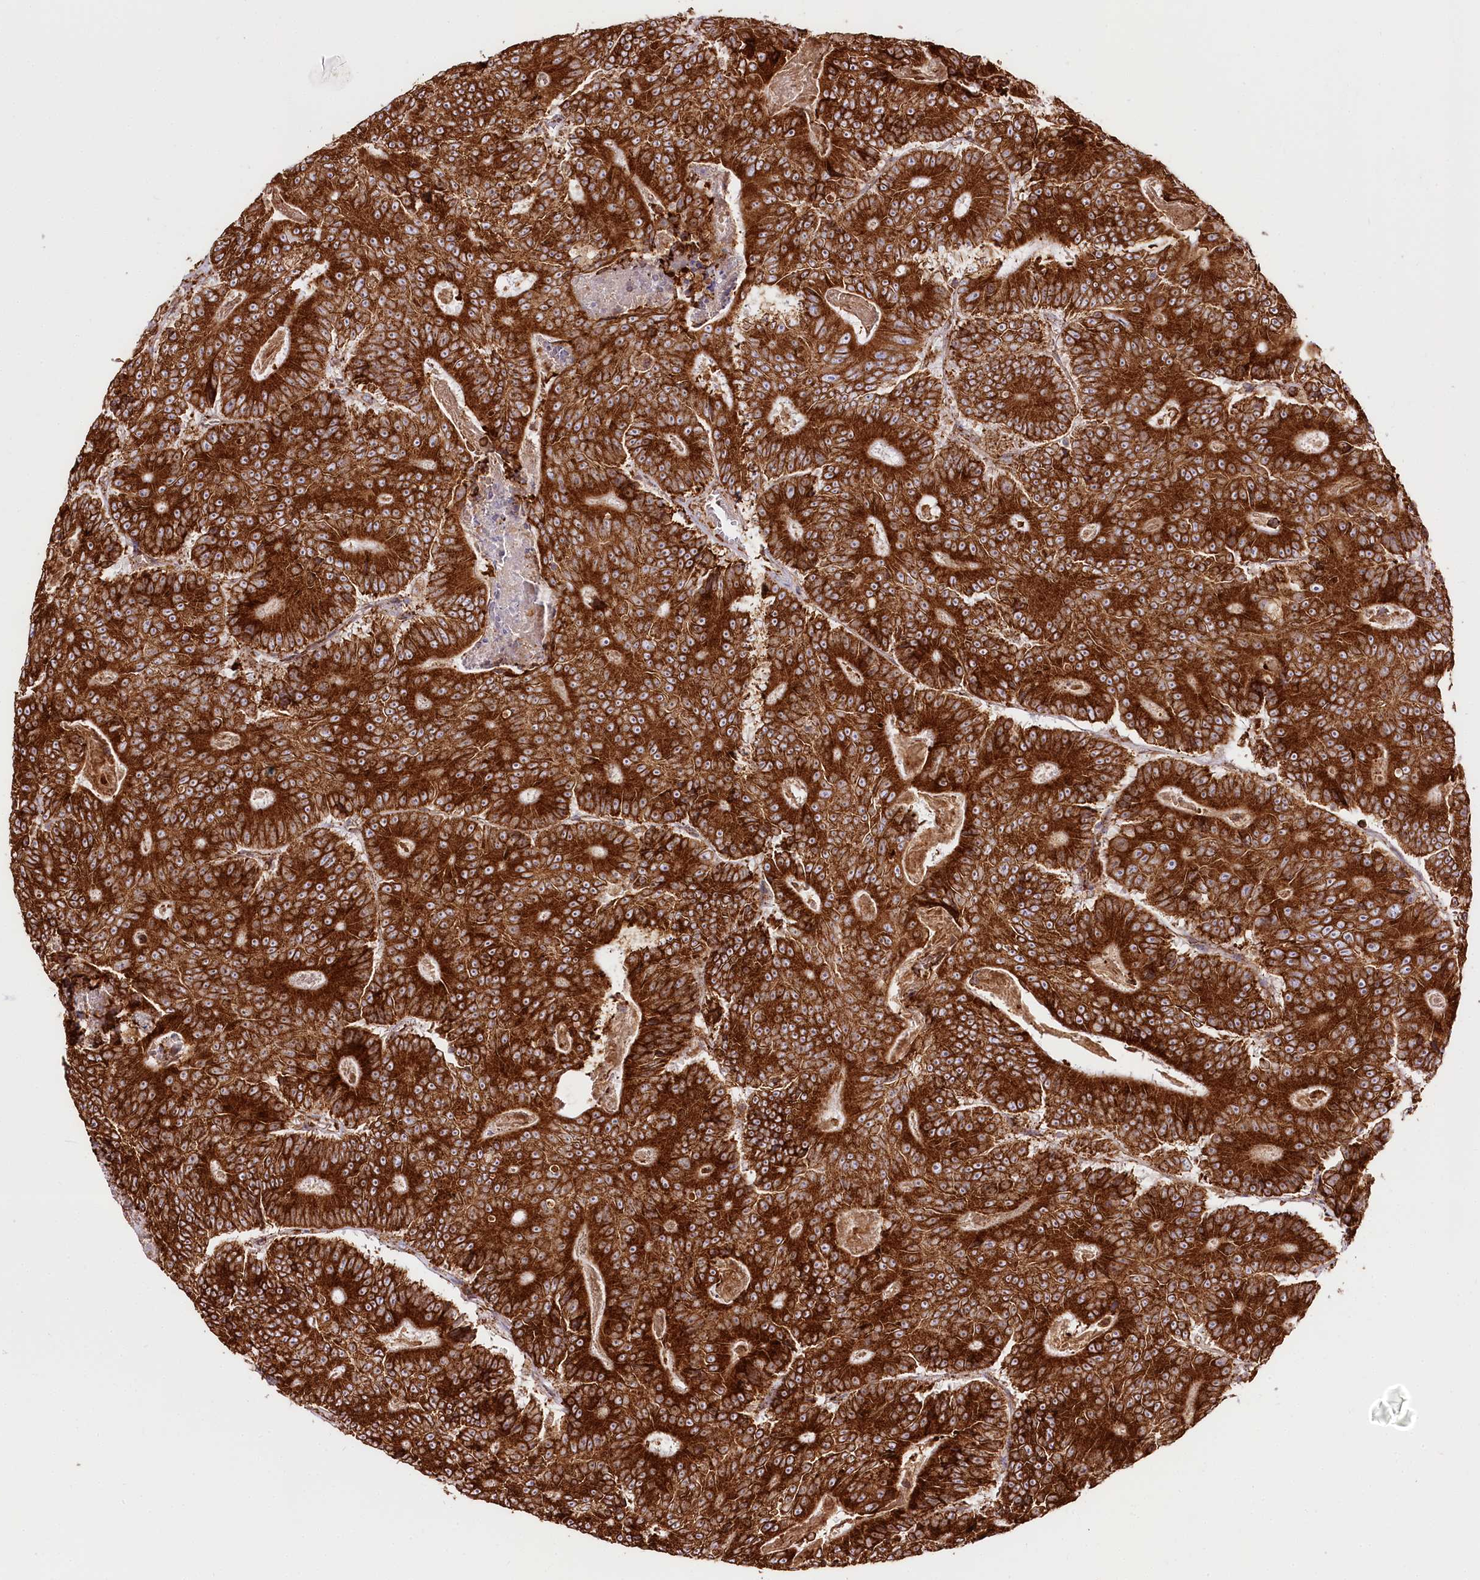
{"staining": {"intensity": "strong", "quantity": ">75%", "location": "cytoplasmic/membranous"}, "tissue": "colorectal cancer", "cell_type": "Tumor cells", "image_type": "cancer", "snomed": [{"axis": "morphology", "description": "Adenocarcinoma, NOS"}, {"axis": "topography", "description": "Colon"}], "caption": "Protein expression analysis of human adenocarcinoma (colorectal) reveals strong cytoplasmic/membranous expression in about >75% of tumor cells. The staining was performed using DAB to visualize the protein expression in brown, while the nuclei were stained in blue with hematoxylin (Magnification: 20x).", "gene": "CNPY2", "patient": {"sex": "male", "age": 83}}